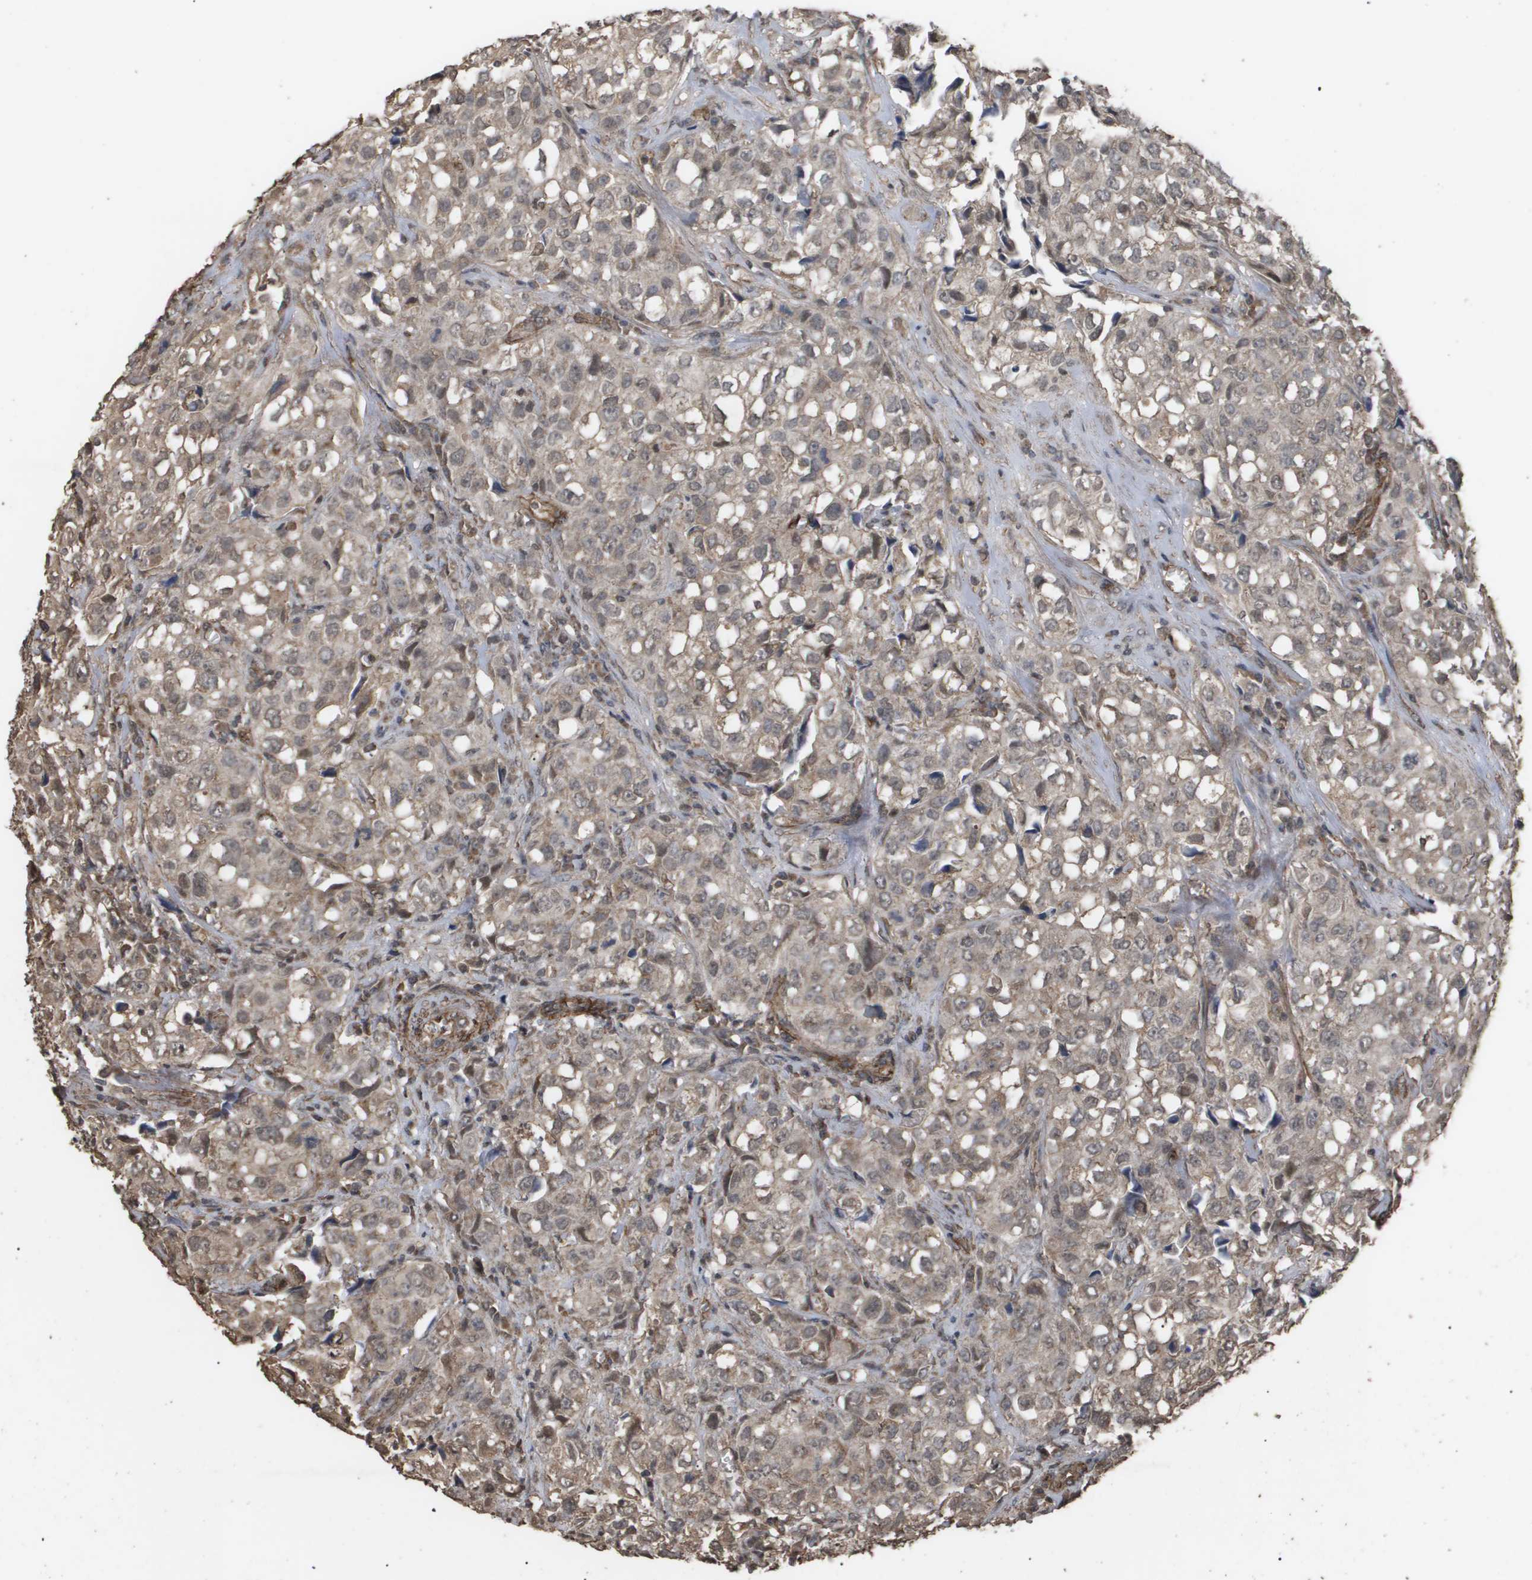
{"staining": {"intensity": "moderate", "quantity": ">75%", "location": "cytoplasmic/membranous"}, "tissue": "urothelial cancer", "cell_type": "Tumor cells", "image_type": "cancer", "snomed": [{"axis": "morphology", "description": "Urothelial carcinoma, High grade"}, {"axis": "topography", "description": "Urinary bladder"}], "caption": "High-power microscopy captured an IHC photomicrograph of urothelial cancer, revealing moderate cytoplasmic/membranous staining in approximately >75% of tumor cells.", "gene": "CUL5", "patient": {"sex": "female", "age": 75}}